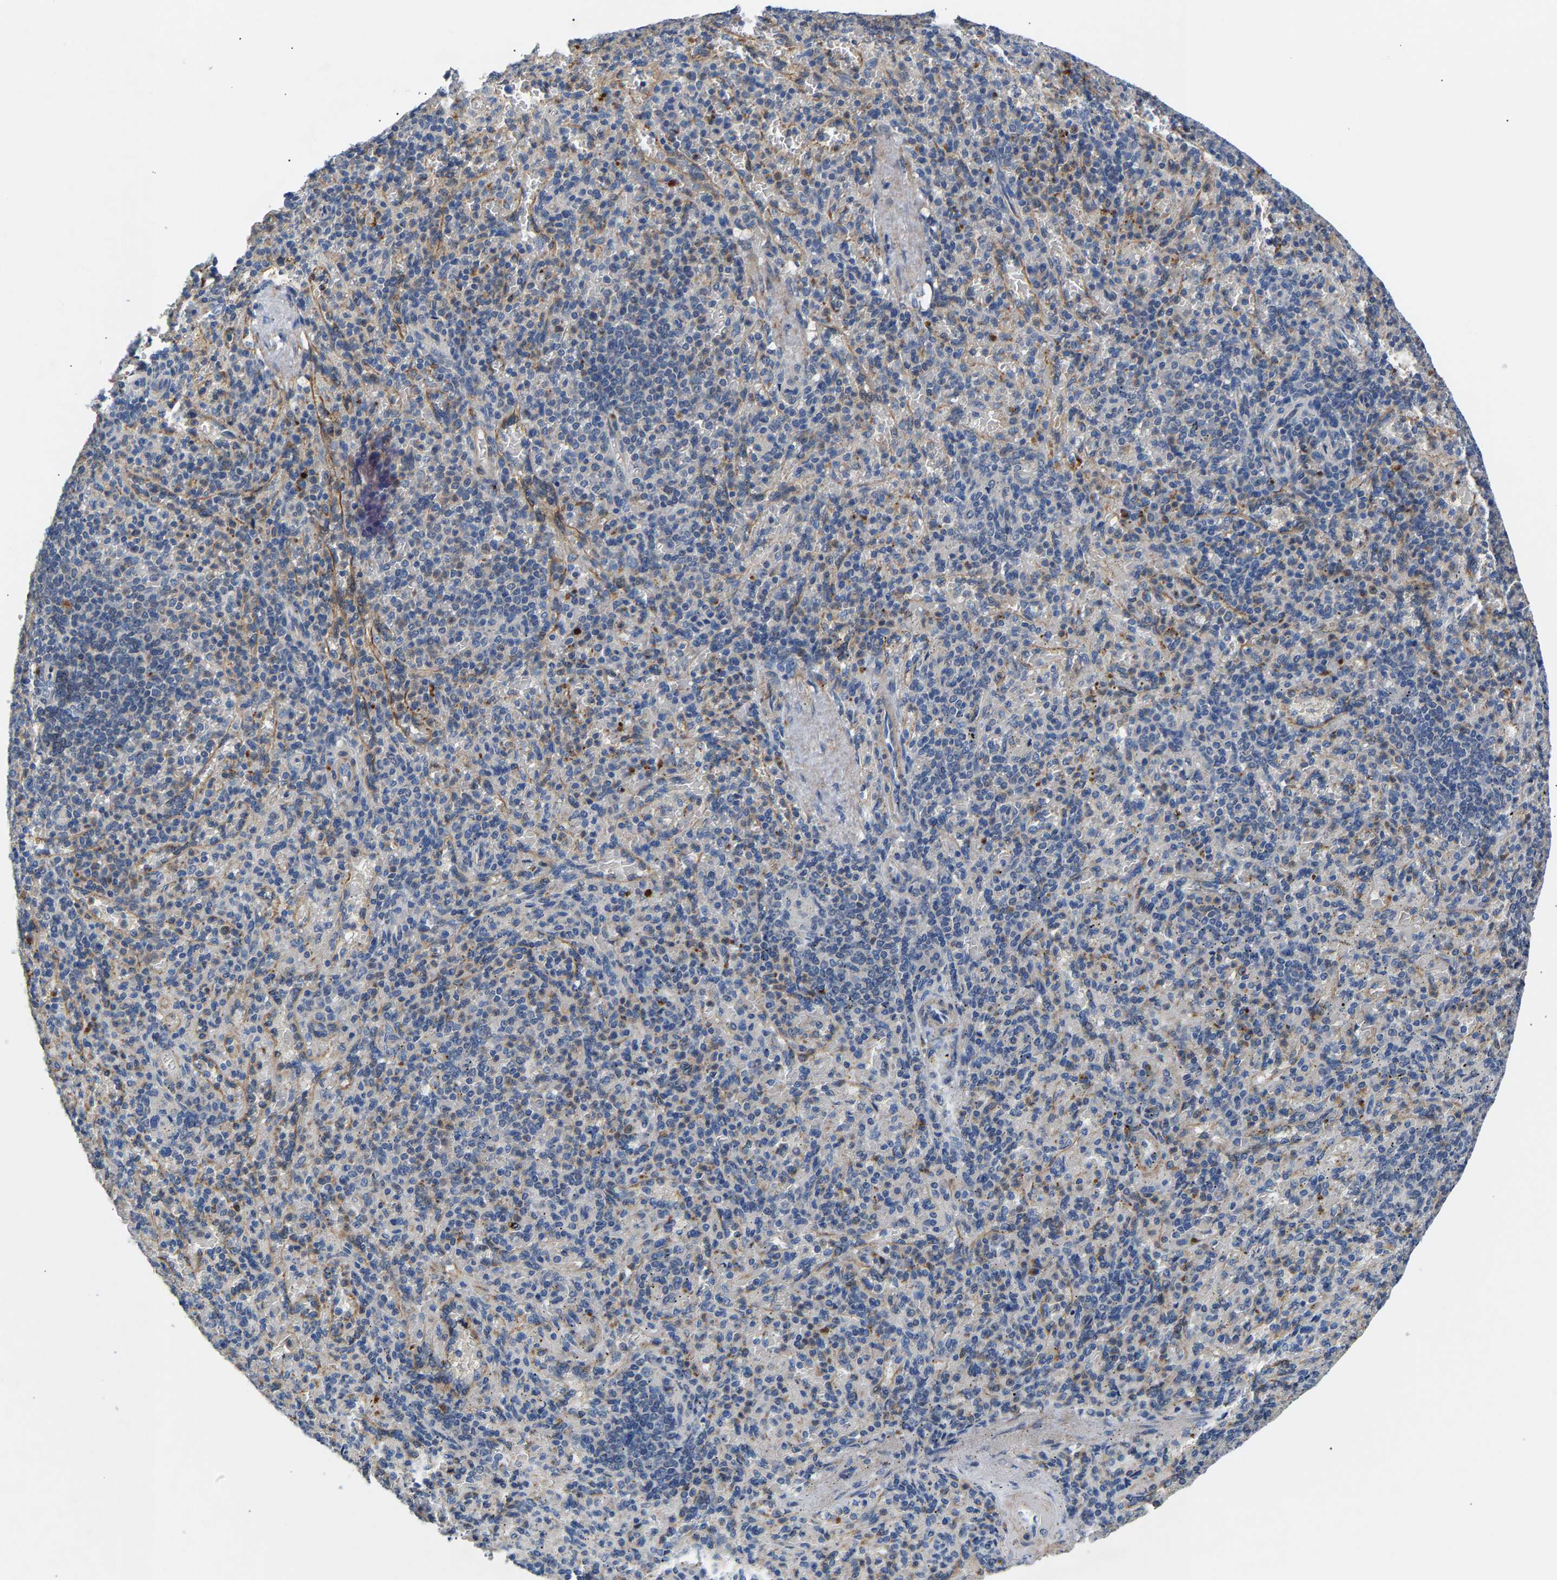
{"staining": {"intensity": "moderate", "quantity": "<25%", "location": "cytoplasmic/membranous"}, "tissue": "spleen", "cell_type": "Cells in red pulp", "image_type": "normal", "snomed": [{"axis": "morphology", "description": "Normal tissue, NOS"}, {"axis": "topography", "description": "Spleen"}], "caption": "Immunohistochemical staining of unremarkable human spleen displays <25% levels of moderate cytoplasmic/membranous protein expression in approximately <25% of cells in red pulp.", "gene": "CCDC171", "patient": {"sex": "female", "age": 74}}